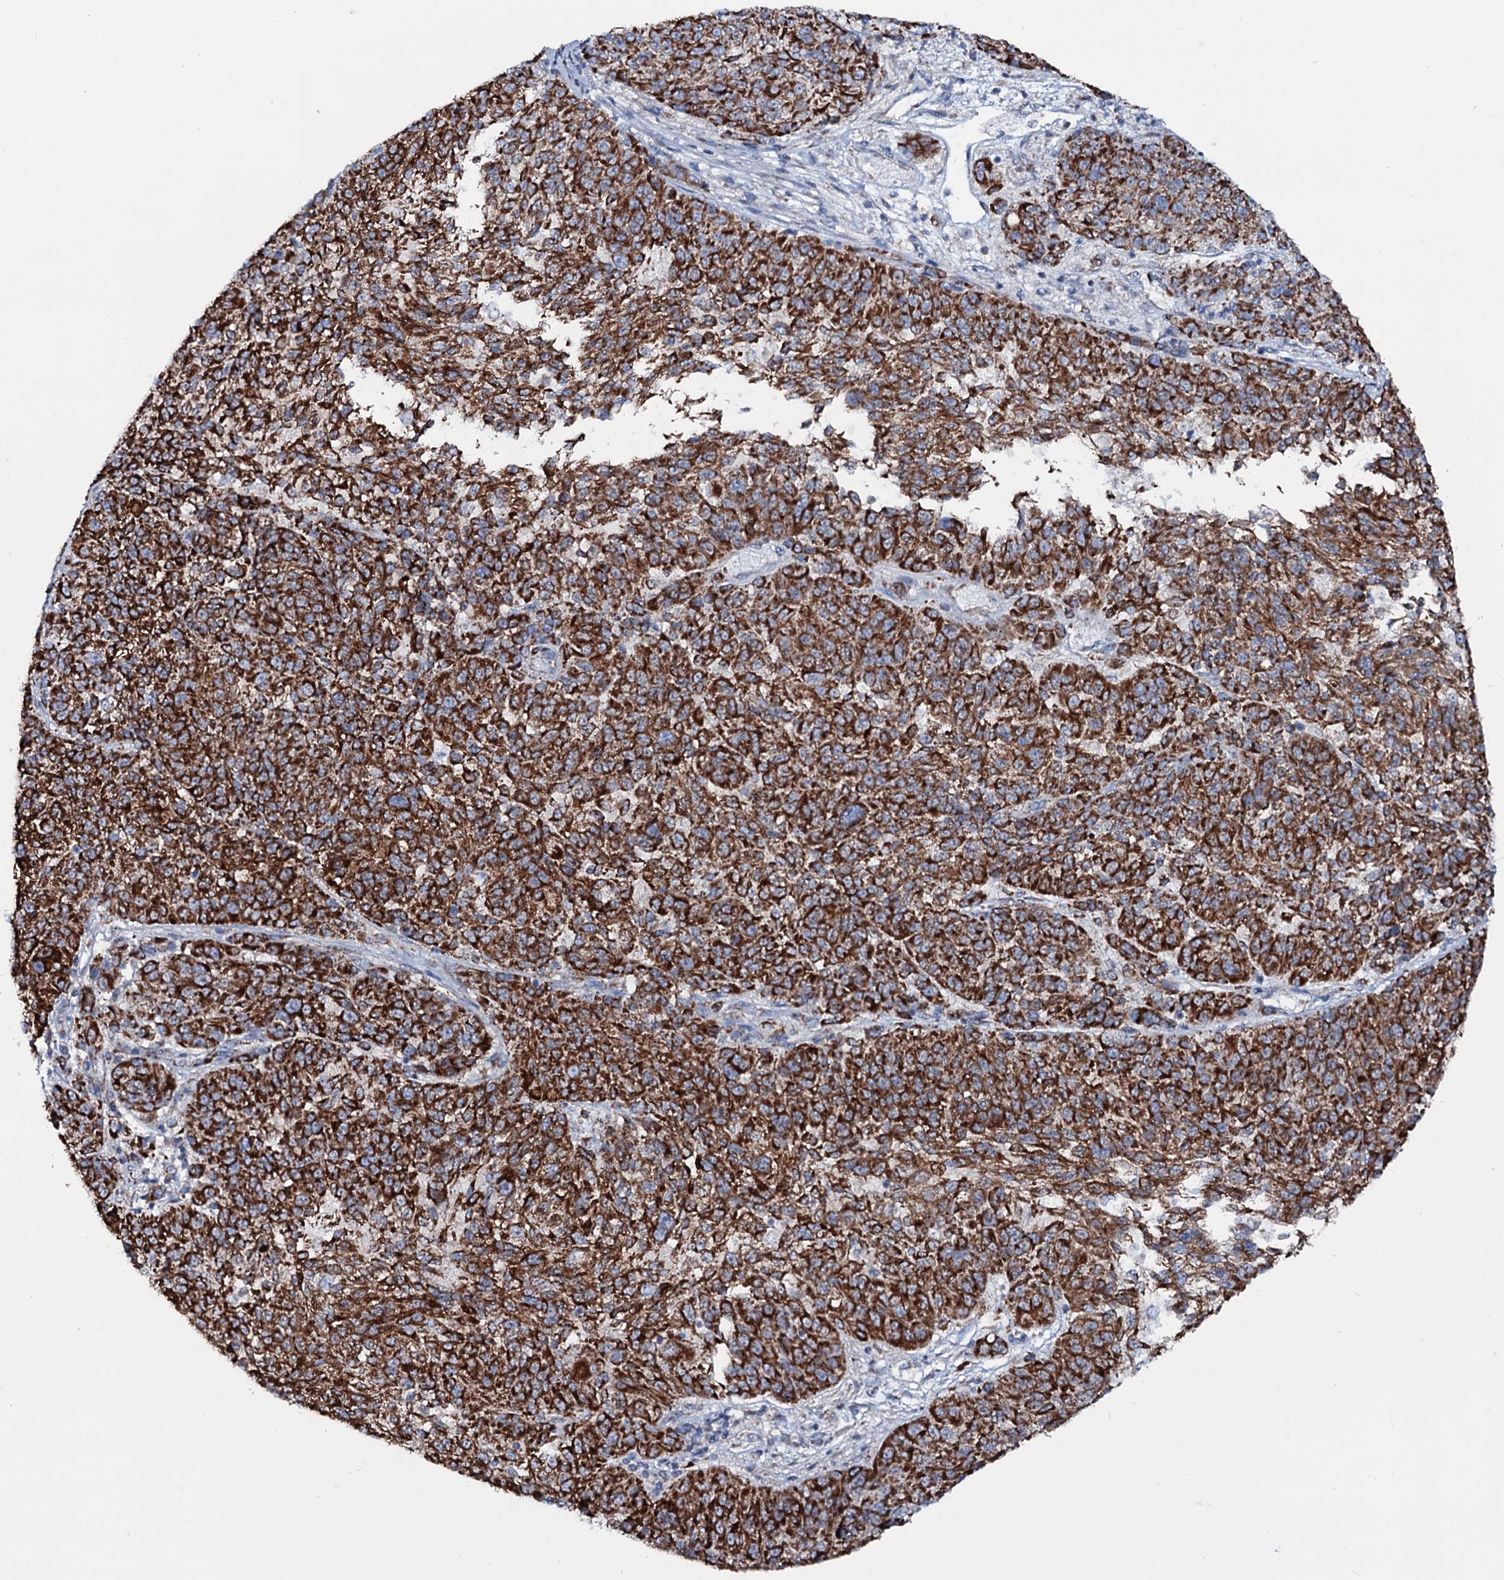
{"staining": {"intensity": "strong", "quantity": ">75%", "location": "cytoplasmic/membranous"}, "tissue": "melanoma", "cell_type": "Tumor cells", "image_type": "cancer", "snomed": [{"axis": "morphology", "description": "Malignant melanoma, NOS"}, {"axis": "topography", "description": "Skin"}], "caption": "Protein positivity by IHC shows strong cytoplasmic/membranous expression in approximately >75% of tumor cells in malignant melanoma. The staining is performed using DAB (3,3'-diaminobenzidine) brown chromogen to label protein expression. The nuclei are counter-stained blue using hematoxylin.", "gene": "MRPS35", "patient": {"sex": "male", "age": 53}}